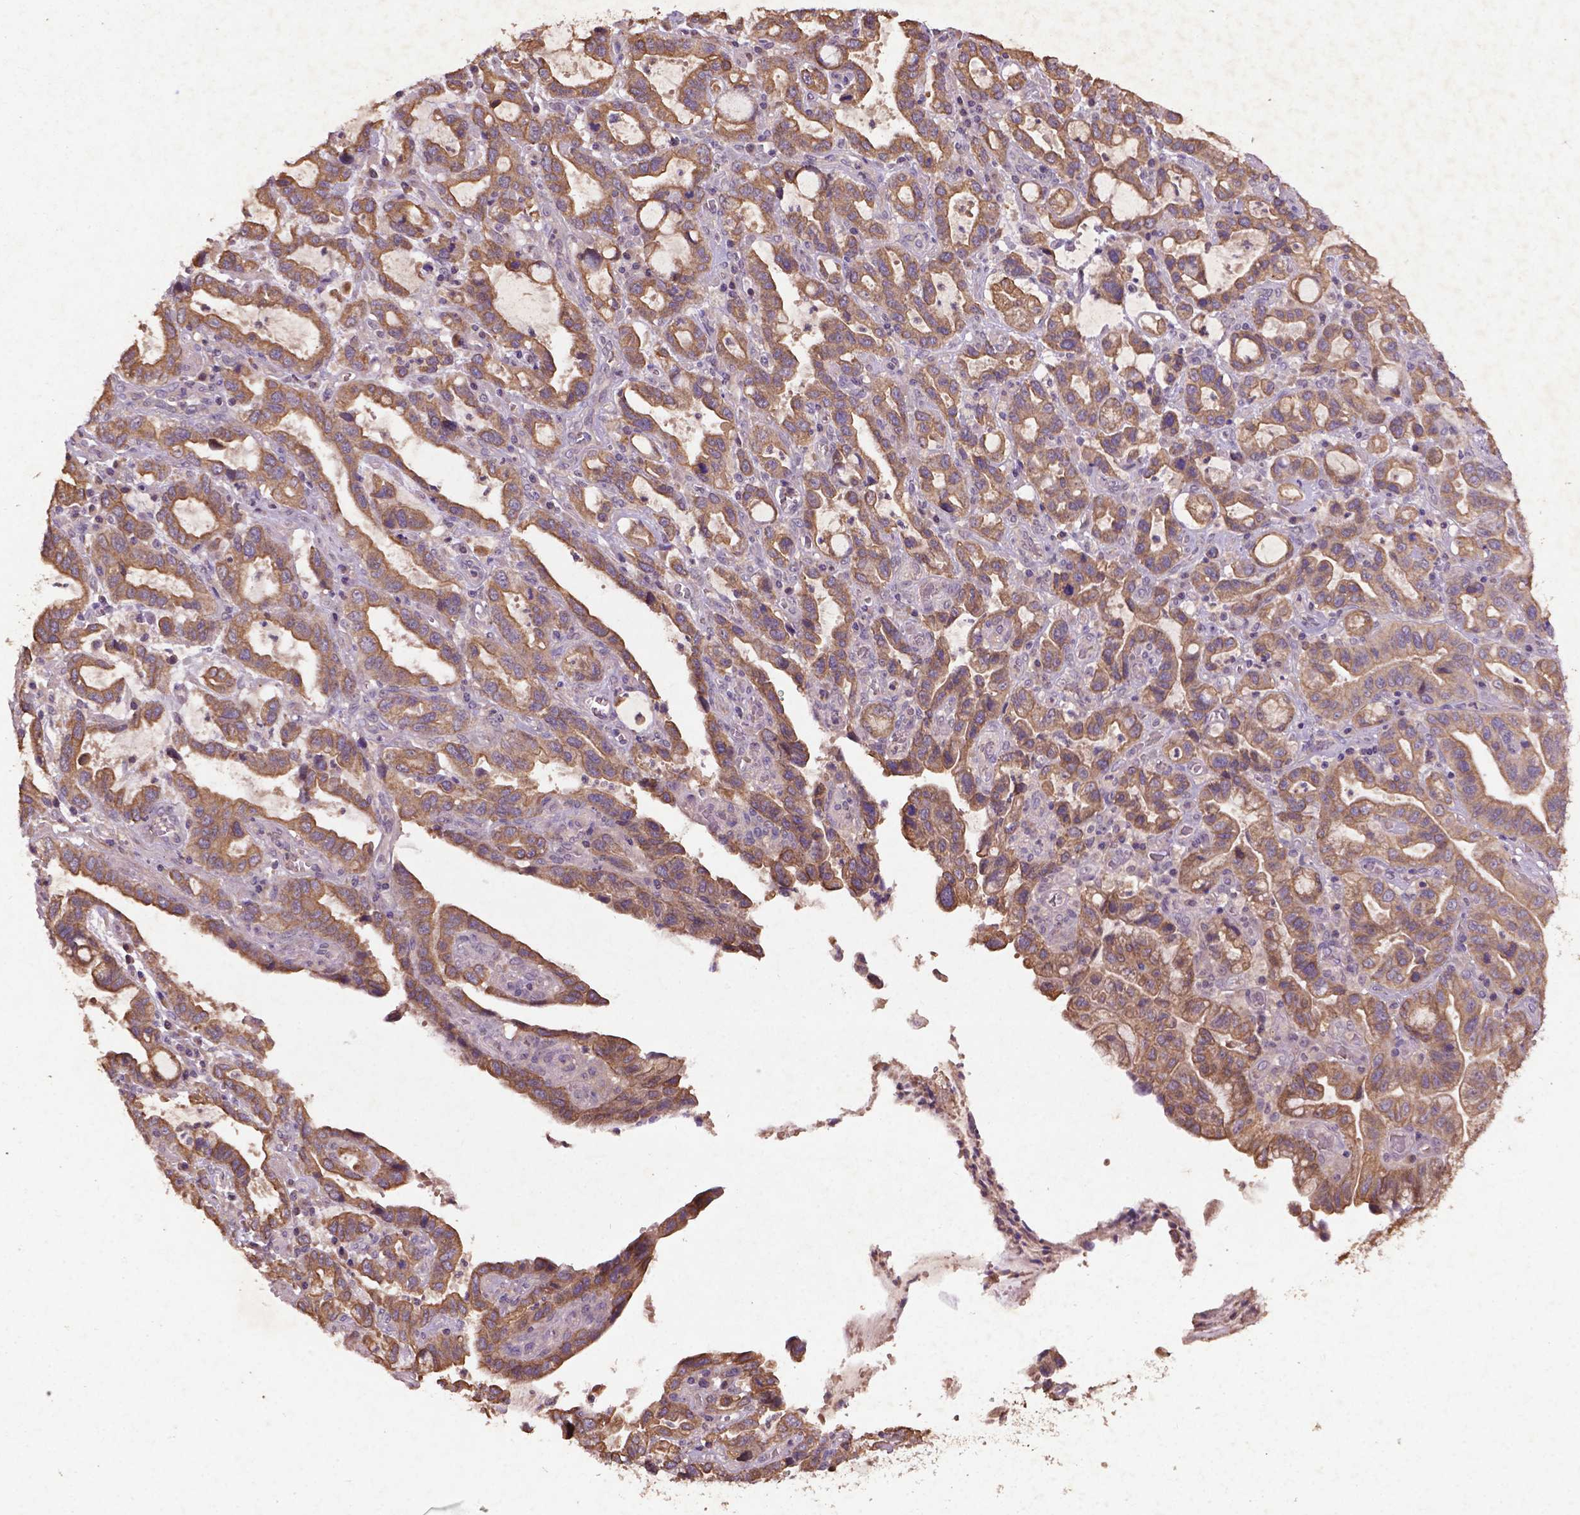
{"staining": {"intensity": "moderate", "quantity": ">75%", "location": "cytoplasmic/membranous"}, "tissue": "stomach cancer", "cell_type": "Tumor cells", "image_type": "cancer", "snomed": [{"axis": "morphology", "description": "Adenocarcinoma, NOS"}, {"axis": "topography", "description": "Stomach, lower"}], "caption": "Stomach cancer (adenocarcinoma) stained with IHC shows moderate cytoplasmic/membranous expression in approximately >75% of tumor cells.", "gene": "COQ2", "patient": {"sex": "female", "age": 76}}